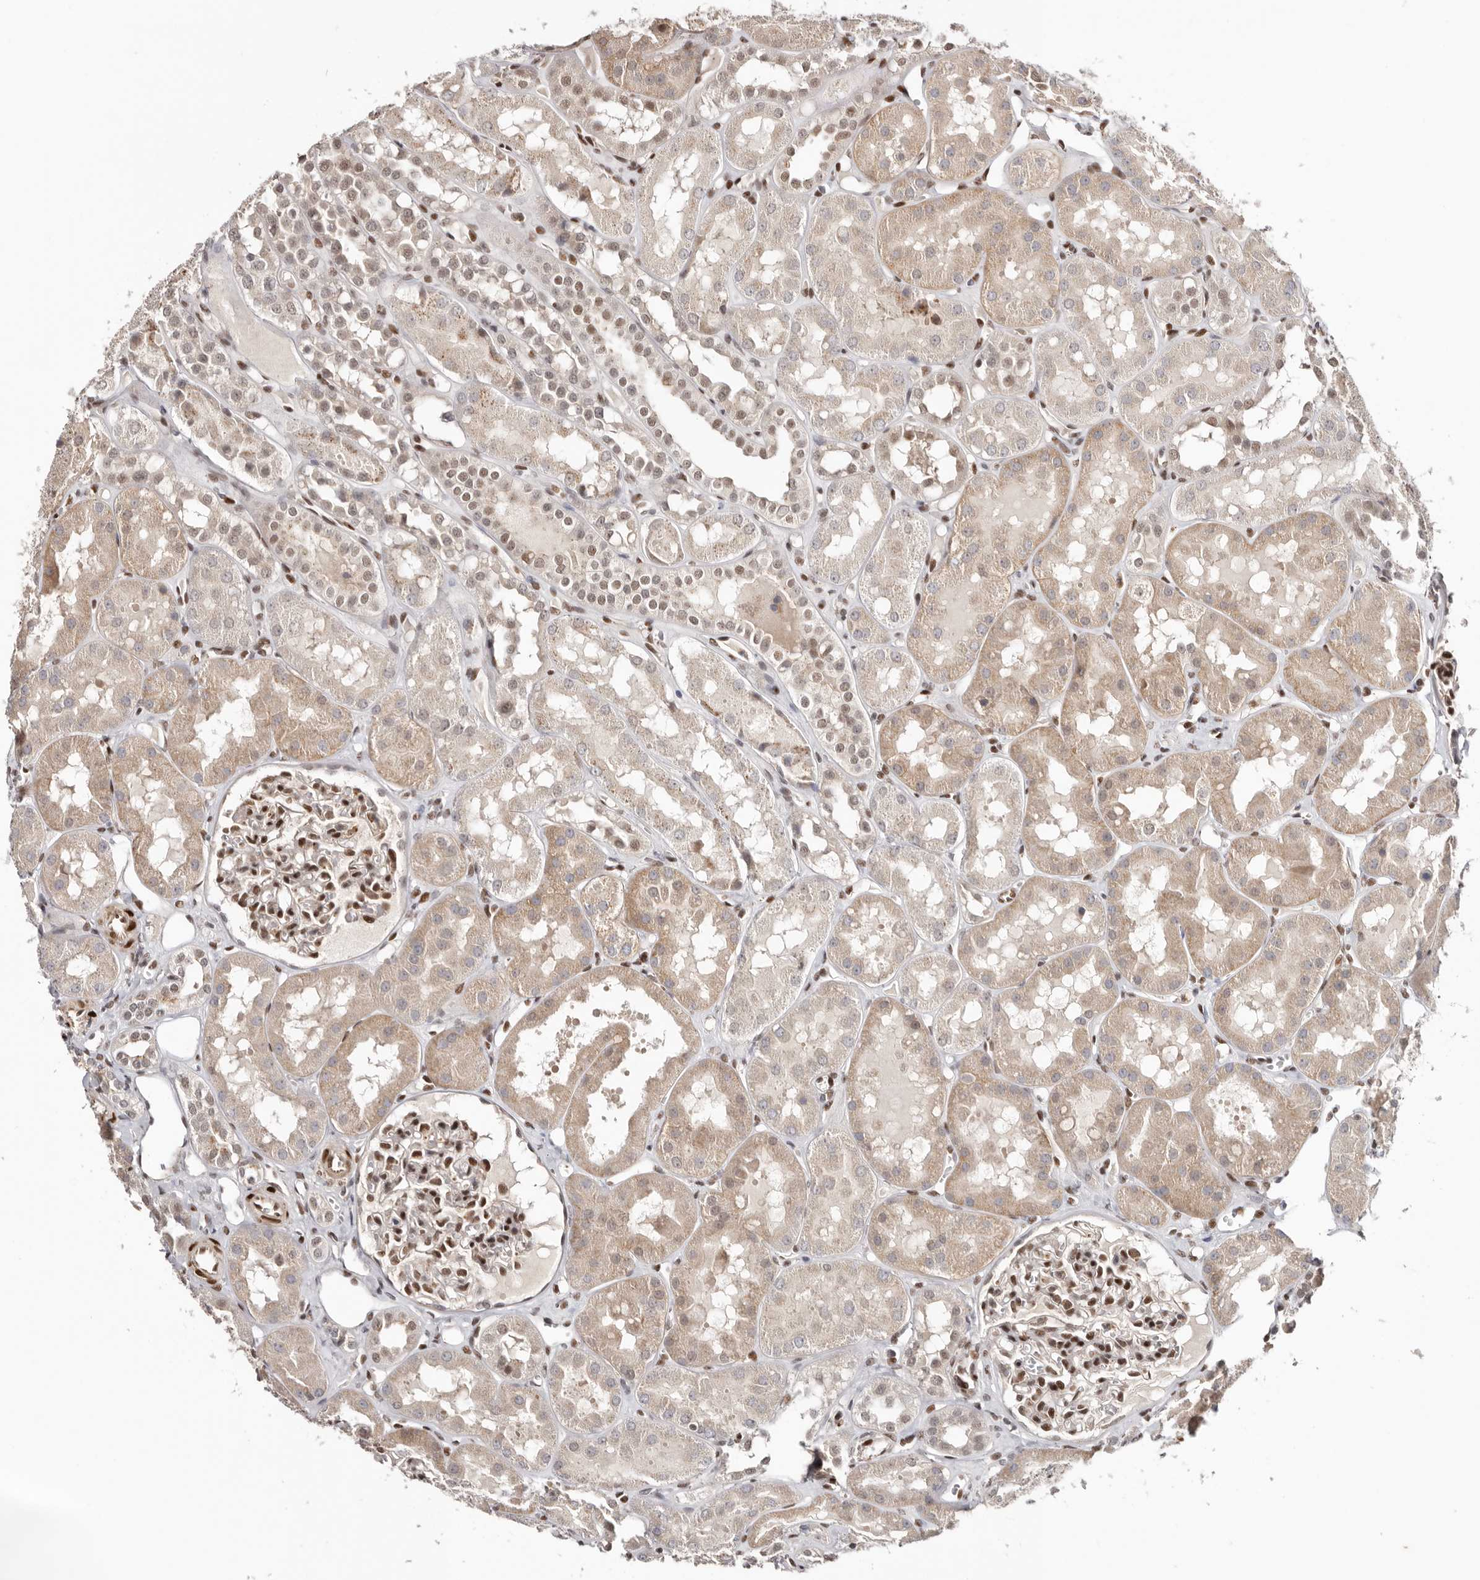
{"staining": {"intensity": "moderate", "quantity": ">75%", "location": "nuclear"}, "tissue": "kidney", "cell_type": "Cells in glomeruli", "image_type": "normal", "snomed": [{"axis": "morphology", "description": "Normal tissue, NOS"}, {"axis": "topography", "description": "Kidney"}], "caption": "Brown immunohistochemical staining in normal human kidney displays moderate nuclear staining in about >75% of cells in glomeruli. (brown staining indicates protein expression, while blue staining denotes nuclei).", "gene": "SMAD7", "patient": {"sex": "male", "age": 16}}